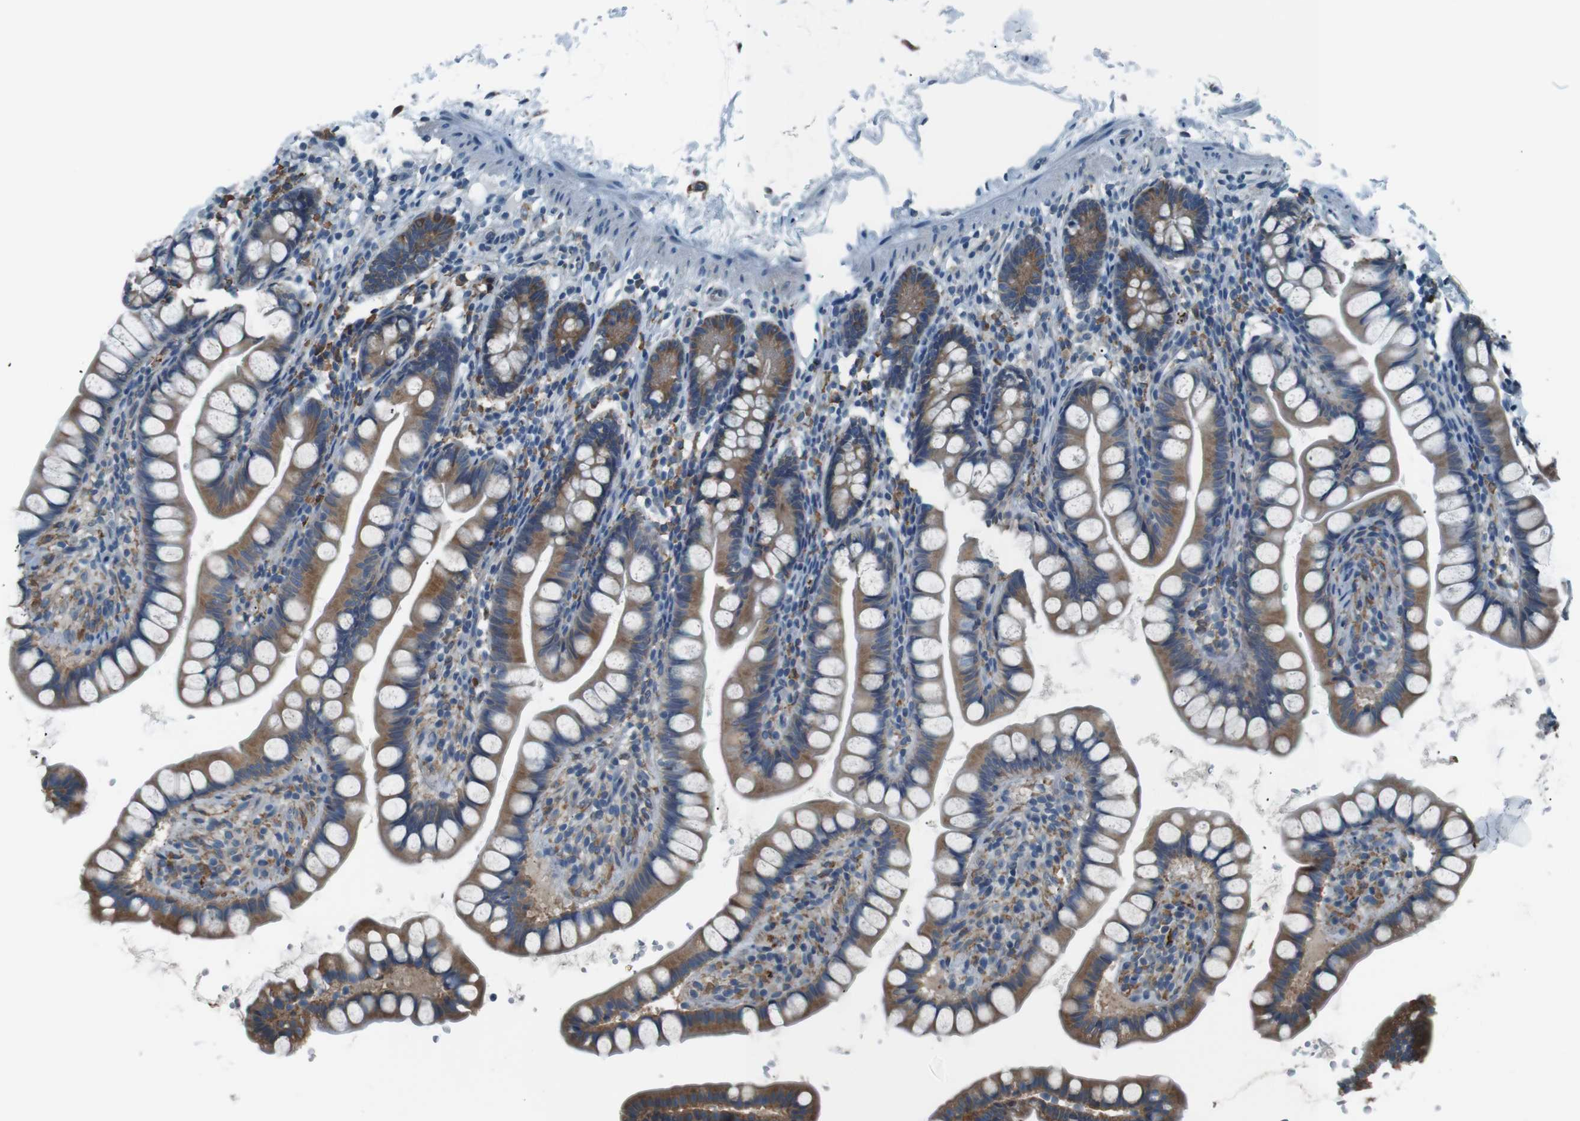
{"staining": {"intensity": "moderate", "quantity": ">75%", "location": "cytoplasmic/membranous"}, "tissue": "small intestine", "cell_type": "Glandular cells", "image_type": "normal", "snomed": [{"axis": "morphology", "description": "Normal tissue, NOS"}, {"axis": "topography", "description": "Small intestine"}], "caption": "DAB immunohistochemical staining of benign human small intestine demonstrates moderate cytoplasmic/membranous protein positivity in approximately >75% of glandular cells. (Stains: DAB in brown, nuclei in blue, Microscopy: brightfield microscopy at high magnification).", "gene": "SIGMAR1", "patient": {"sex": "female", "age": 84}}